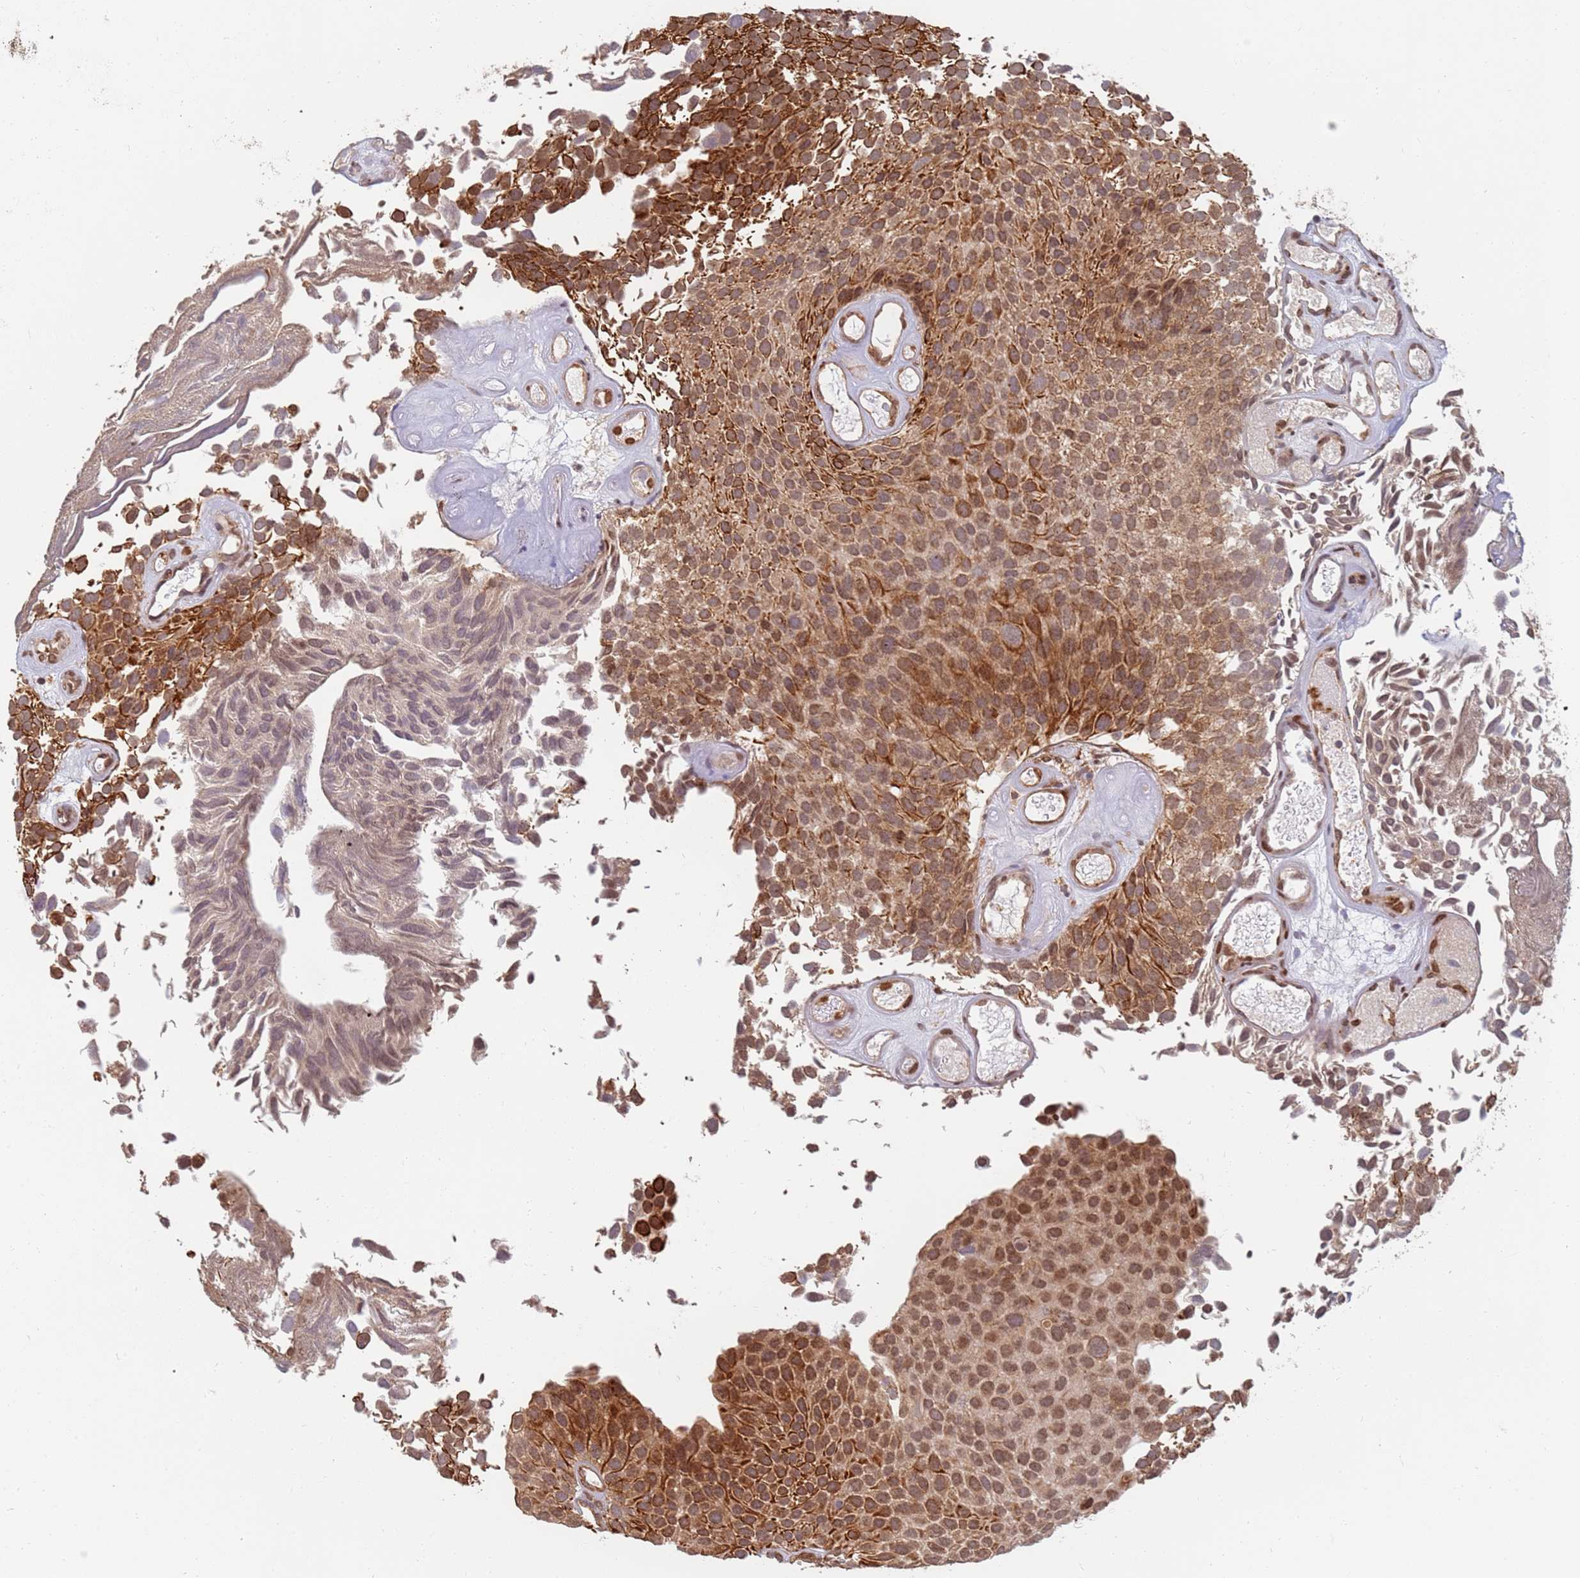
{"staining": {"intensity": "moderate", "quantity": ">75%", "location": "cytoplasmic/membranous,nuclear"}, "tissue": "urothelial cancer", "cell_type": "Tumor cells", "image_type": "cancer", "snomed": [{"axis": "morphology", "description": "Urothelial carcinoma, Low grade"}, {"axis": "topography", "description": "Urinary bladder"}], "caption": "Protein staining displays moderate cytoplasmic/membranous and nuclear expression in about >75% of tumor cells in urothelial cancer.", "gene": "CEP170", "patient": {"sex": "male", "age": 89}}